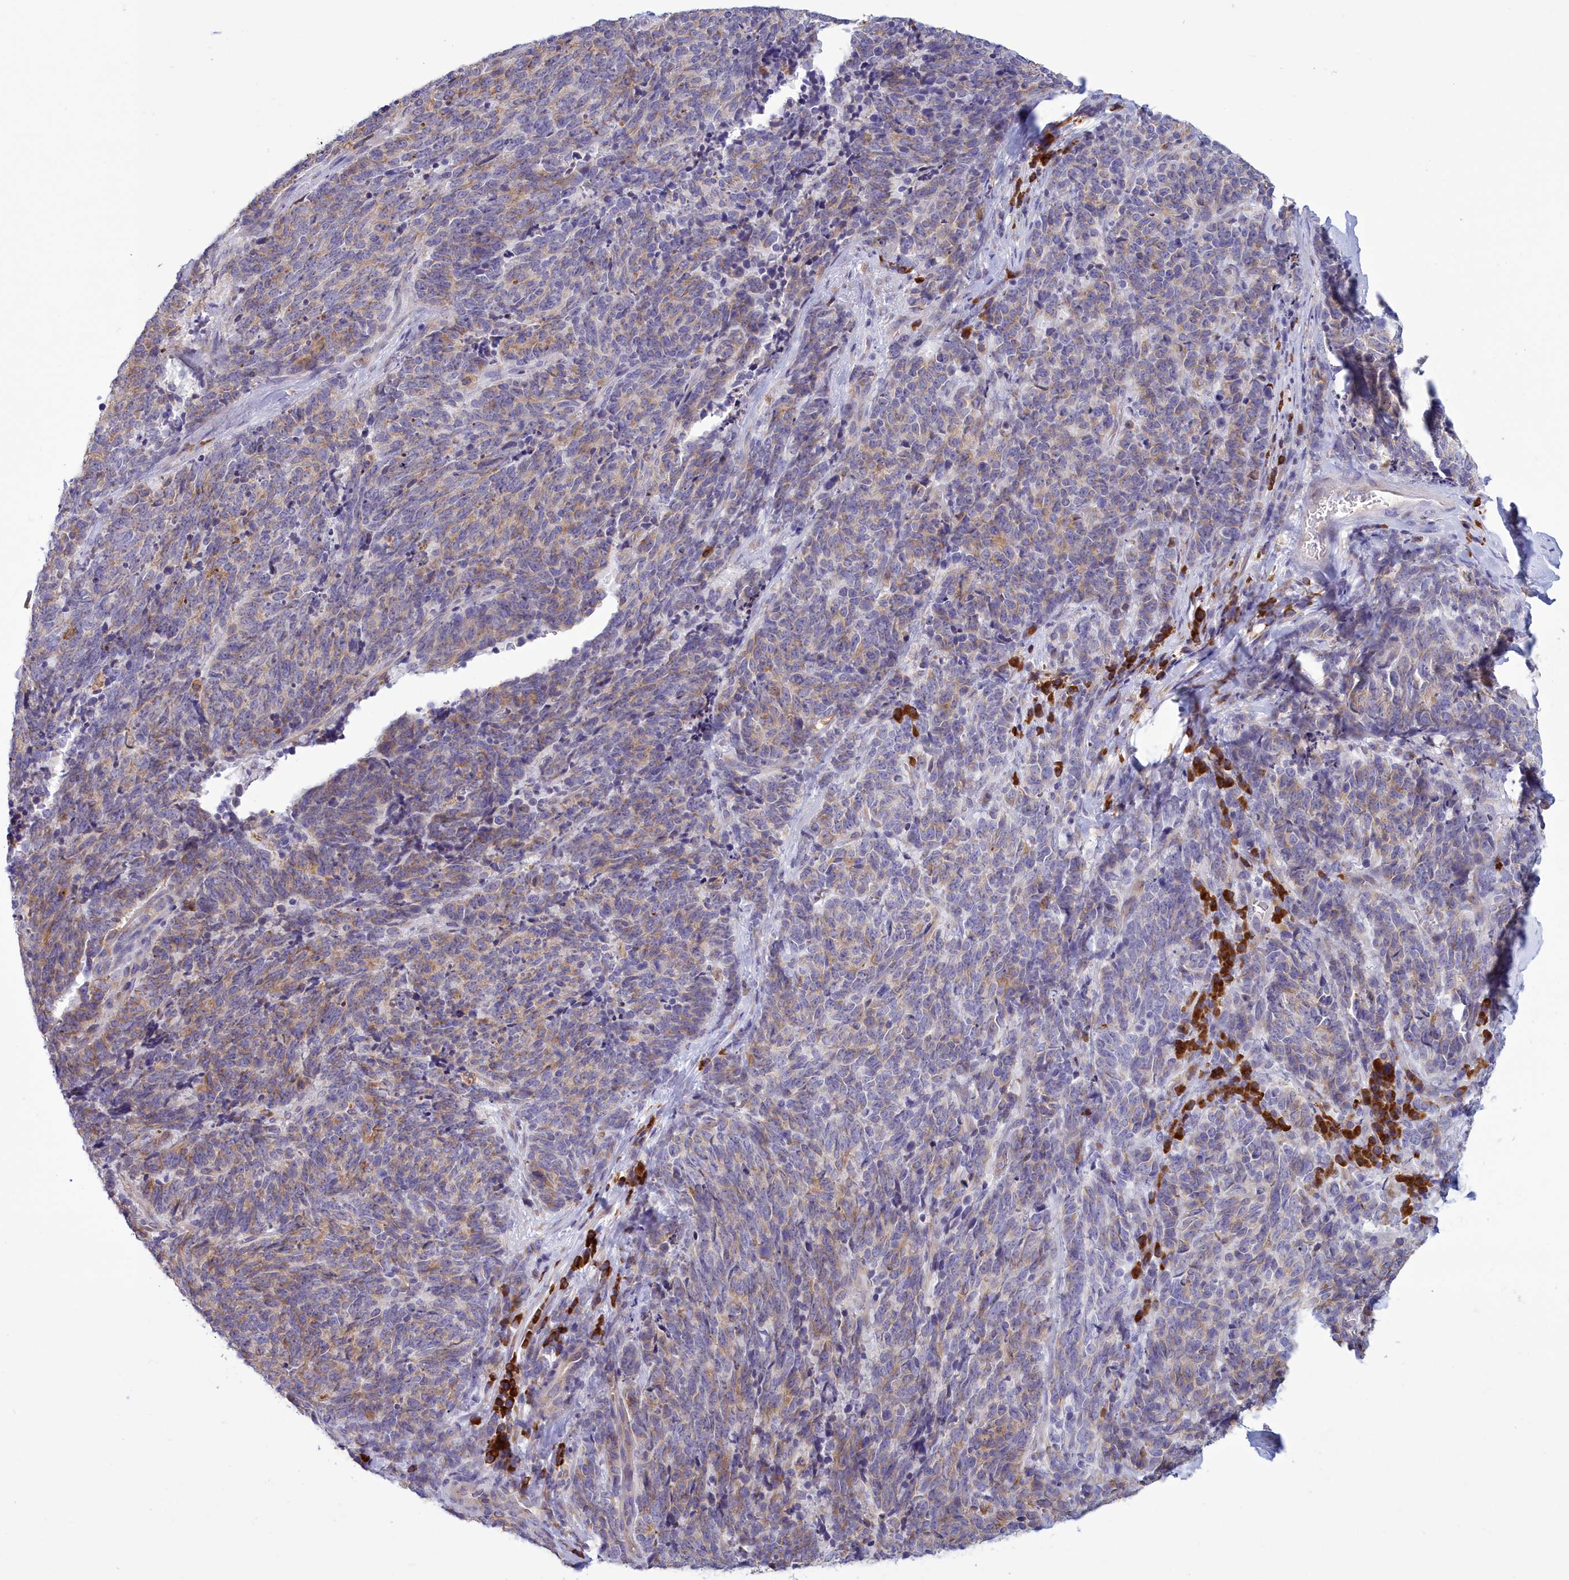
{"staining": {"intensity": "moderate", "quantity": "25%-75%", "location": "cytoplasmic/membranous"}, "tissue": "cervical cancer", "cell_type": "Tumor cells", "image_type": "cancer", "snomed": [{"axis": "morphology", "description": "Squamous cell carcinoma, NOS"}, {"axis": "topography", "description": "Cervix"}], "caption": "DAB immunohistochemical staining of cervical cancer (squamous cell carcinoma) reveals moderate cytoplasmic/membranous protein expression in about 25%-75% of tumor cells. (DAB IHC, brown staining for protein, blue staining for nuclei).", "gene": "HM13", "patient": {"sex": "female", "age": 29}}